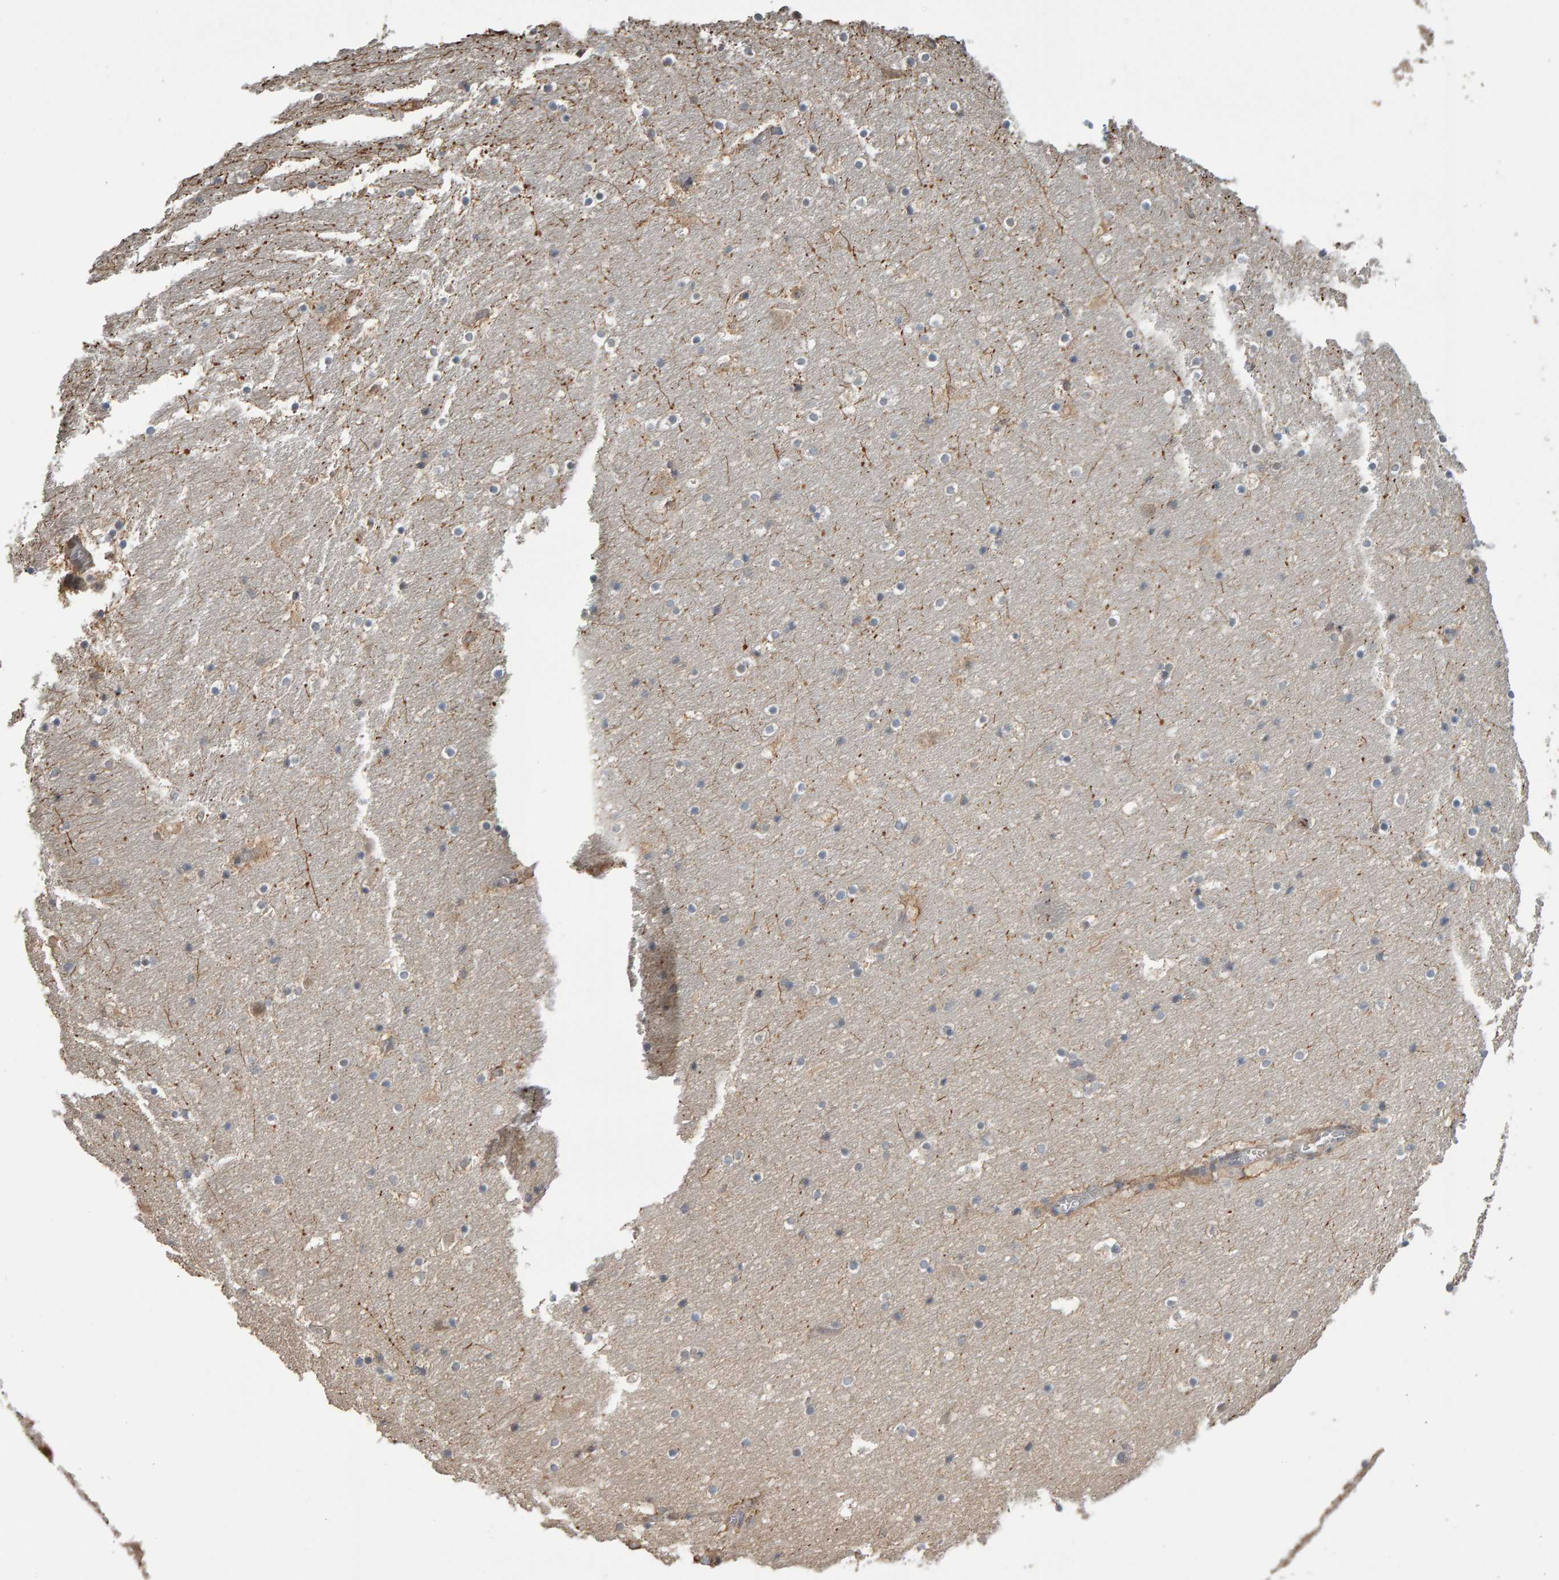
{"staining": {"intensity": "moderate", "quantity": "<25%", "location": "cytoplasmic/membranous"}, "tissue": "hippocampus", "cell_type": "Glial cells", "image_type": "normal", "snomed": [{"axis": "morphology", "description": "Normal tissue, NOS"}, {"axis": "topography", "description": "Hippocampus"}], "caption": "A photomicrograph showing moderate cytoplasmic/membranous staining in approximately <25% of glial cells in unremarkable hippocampus, as visualized by brown immunohistochemical staining.", "gene": "COASY", "patient": {"sex": "male", "age": 45}}